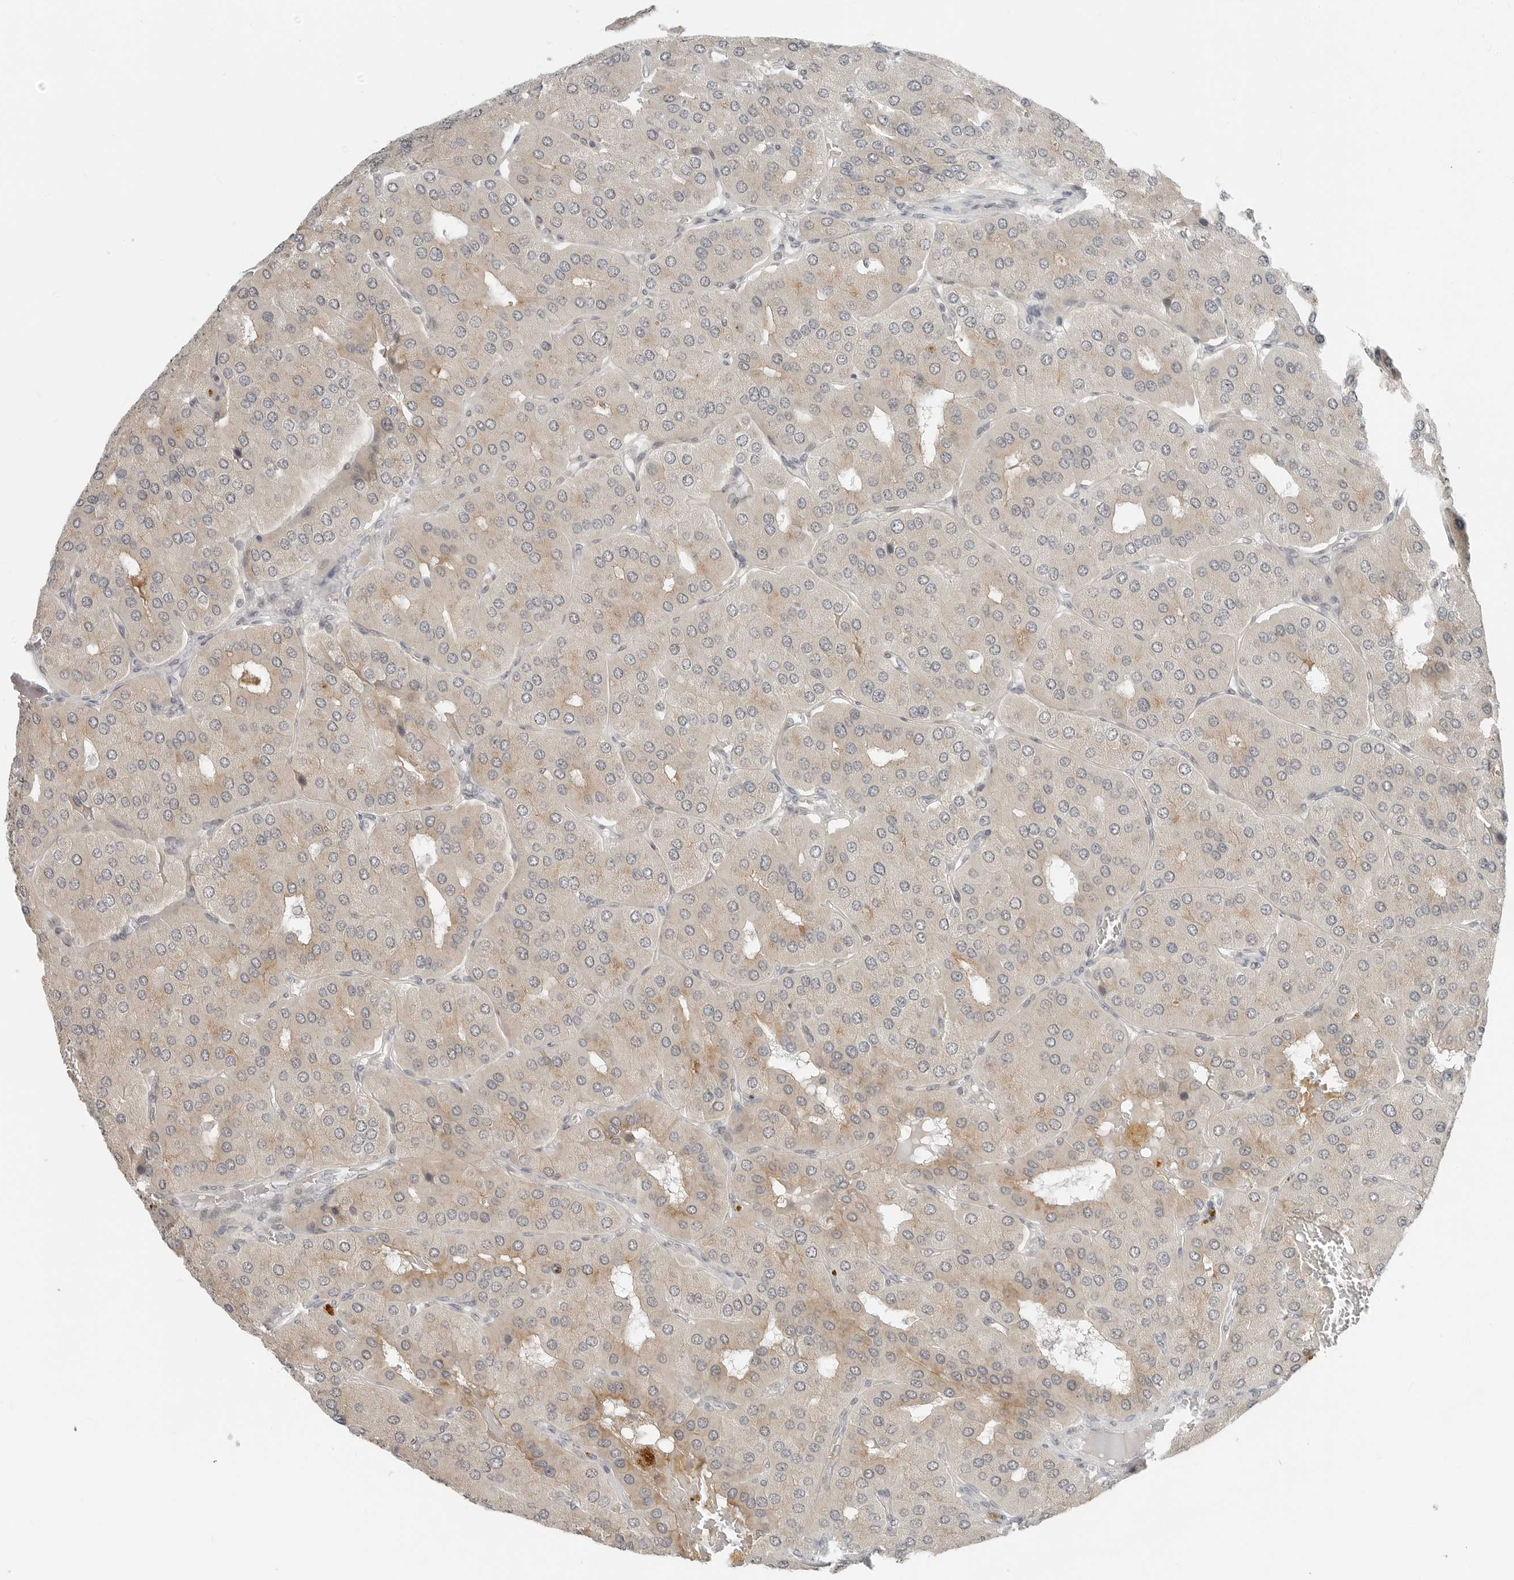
{"staining": {"intensity": "moderate", "quantity": "25%-75%", "location": "cytoplasmic/membranous"}, "tissue": "parathyroid gland", "cell_type": "Glandular cells", "image_type": "normal", "snomed": [{"axis": "morphology", "description": "Normal tissue, NOS"}, {"axis": "morphology", "description": "Adenoma, NOS"}, {"axis": "topography", "description": "Parathyroid gland"}], "caption": "Protein expression analysis of normal human parathyroid gland reveals moderate cytoplasmic/membranous positivity in approximately 25%-75% of glandular cells.", "gene": "FCRLB", "patient": {"sex": "female", "age": 86}}